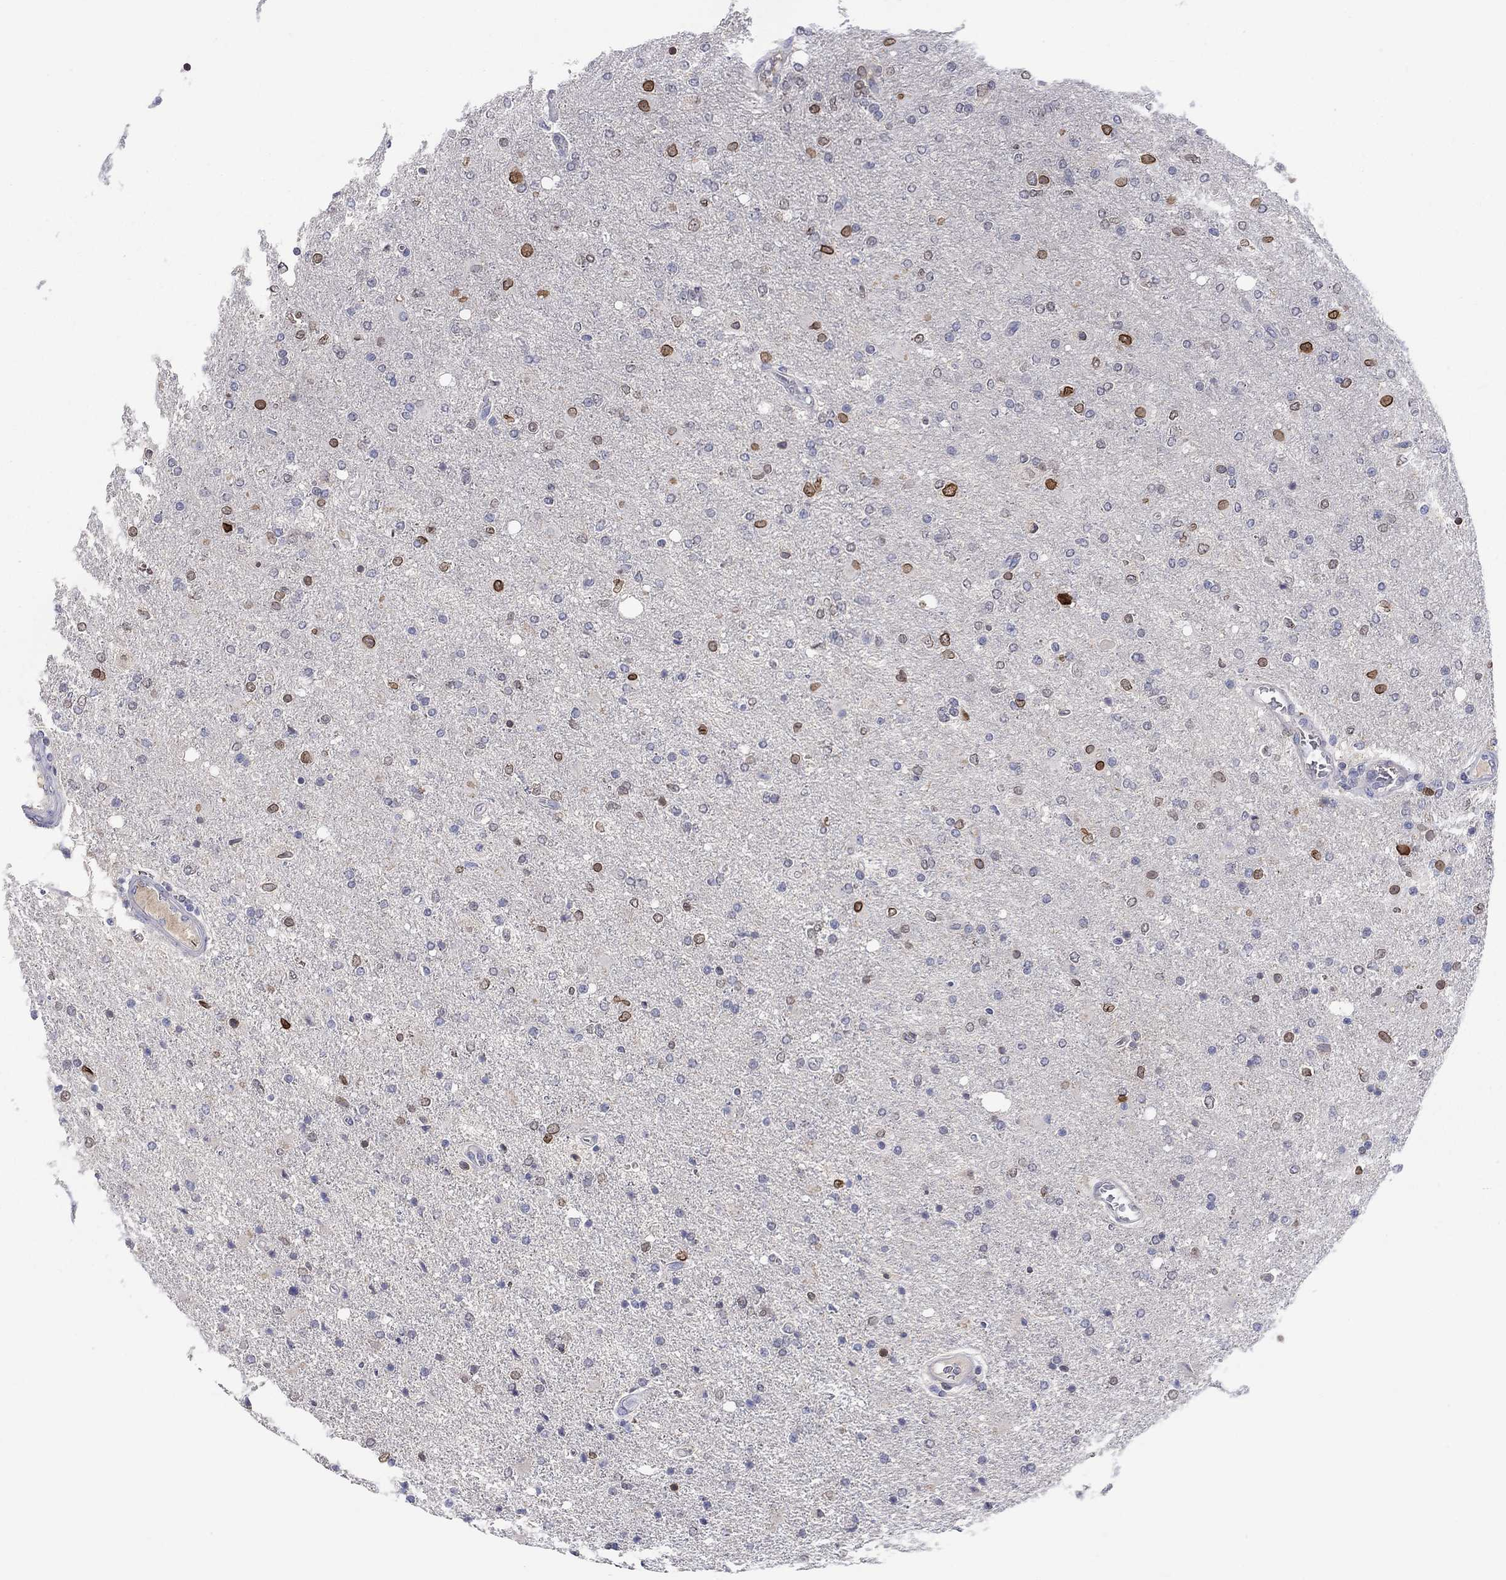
{"staining": {"intensity": "weak", "quantity": "25%-75%", "location": "cytoplasmic/membranous,nuclear"}, "tissue": "glioma", "cell_type": "Tumor cells", "image_type": "cancer", "snomed": [{"axis": "morphology", "description": "Glioma, malignant, High grade"}, {"axis": "topography", "description": "Cerebral cortex"}], "caption": "Tumor cells reveal low levels of weak cytoplasmic/membranous and nuclear positivity in approximately 25%-75% of cells in human malignant glioma (high-grade).", "gene": "LRFN4", "patient": {"sex": "male", "age": 70}}